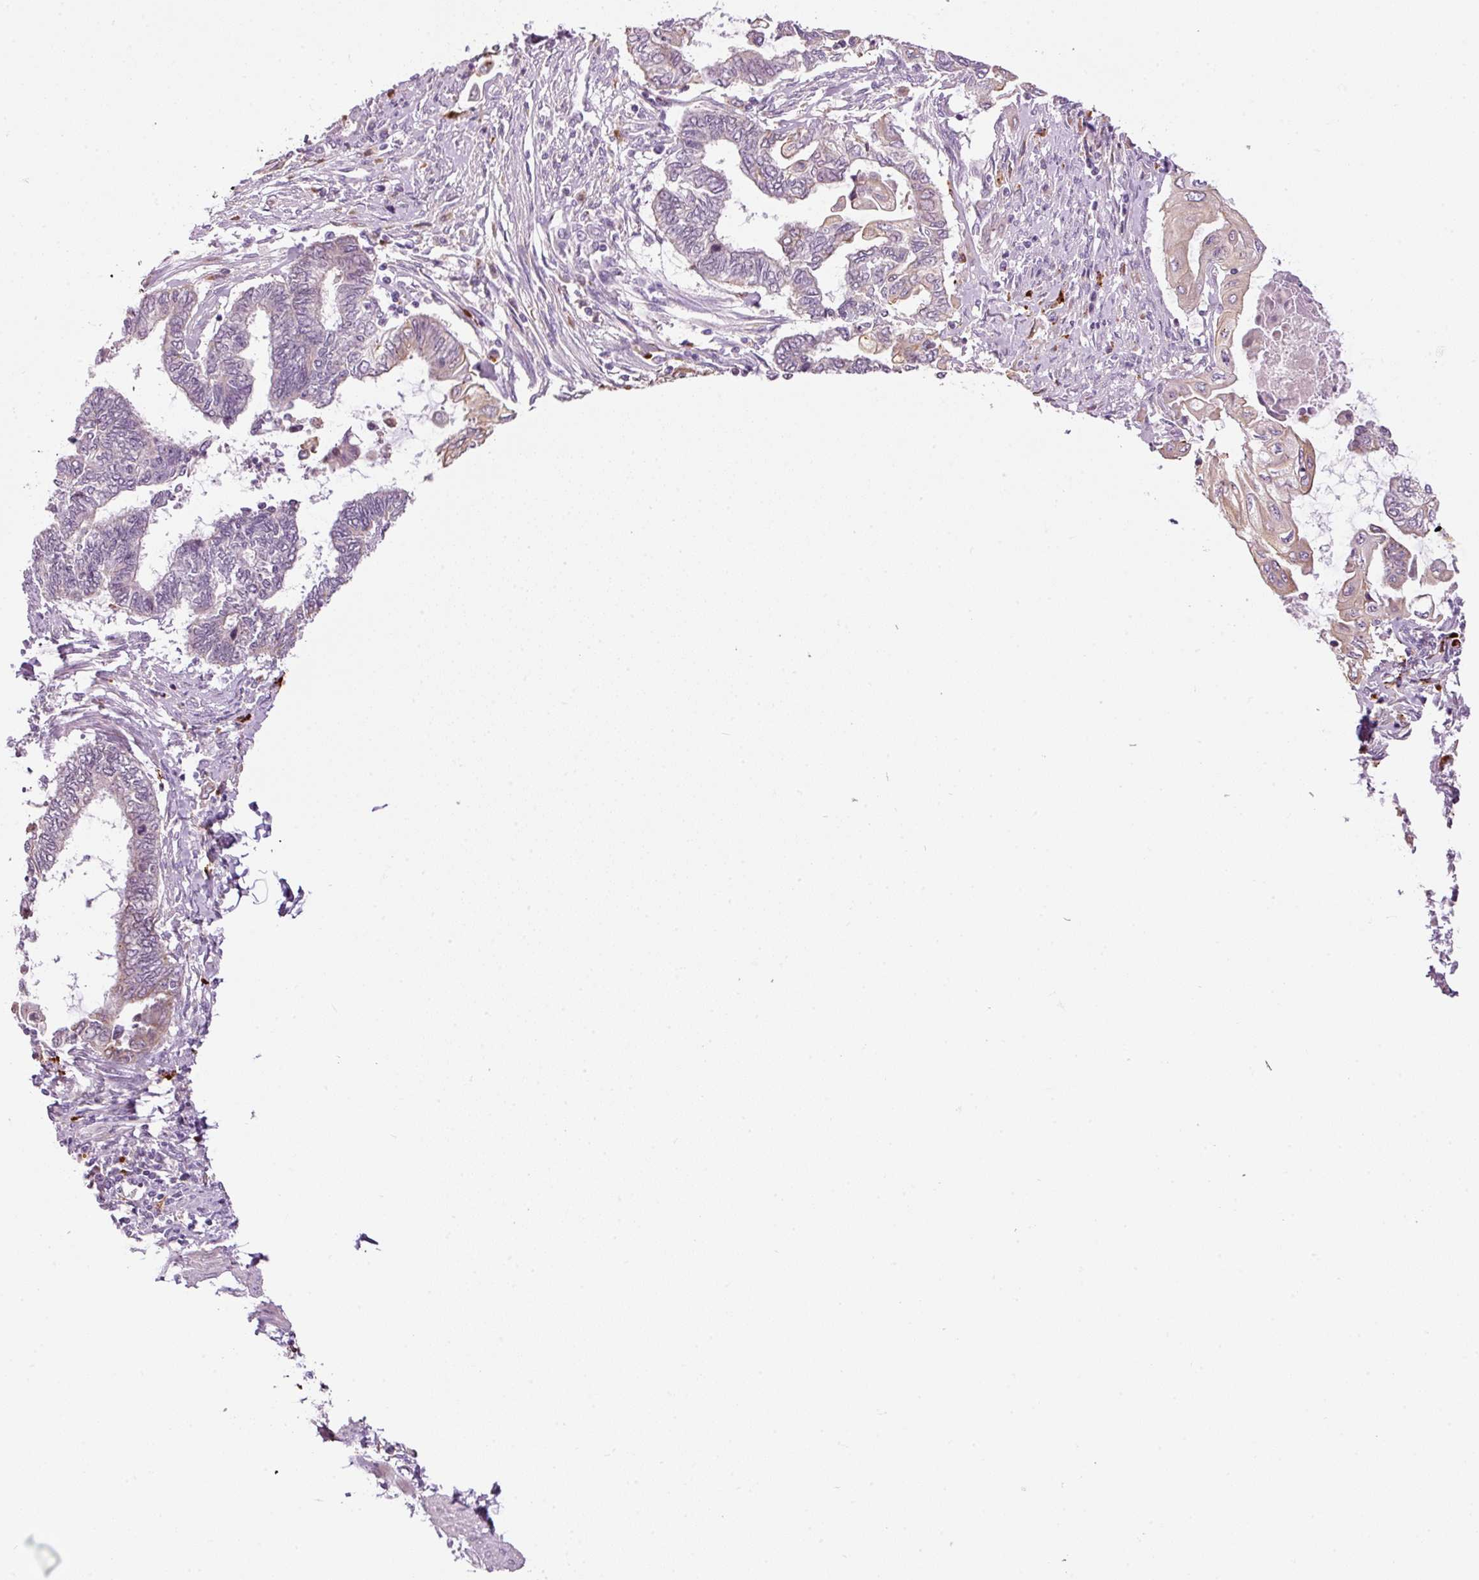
{"staining": {"intensity": "negative", "quantity": "none", "location": "none"}, "tissue": "cervical cancer", "cell_type": "Tumor cells", "image_type": "cancer", "snomed": [{"axis": "morphology", "description": "Squamous cell carcinoma, NOS"}, {"axis": "topography", "description": "Cervix"}], "caption": "Immunohistochemistry photomicrograph of neoplastic tissue: human cervical cancer stained with DAB shows no significant protein expression in tumor cells.", "gene": "ZNF639", "patient": {"sex": "female", "age": 35}}